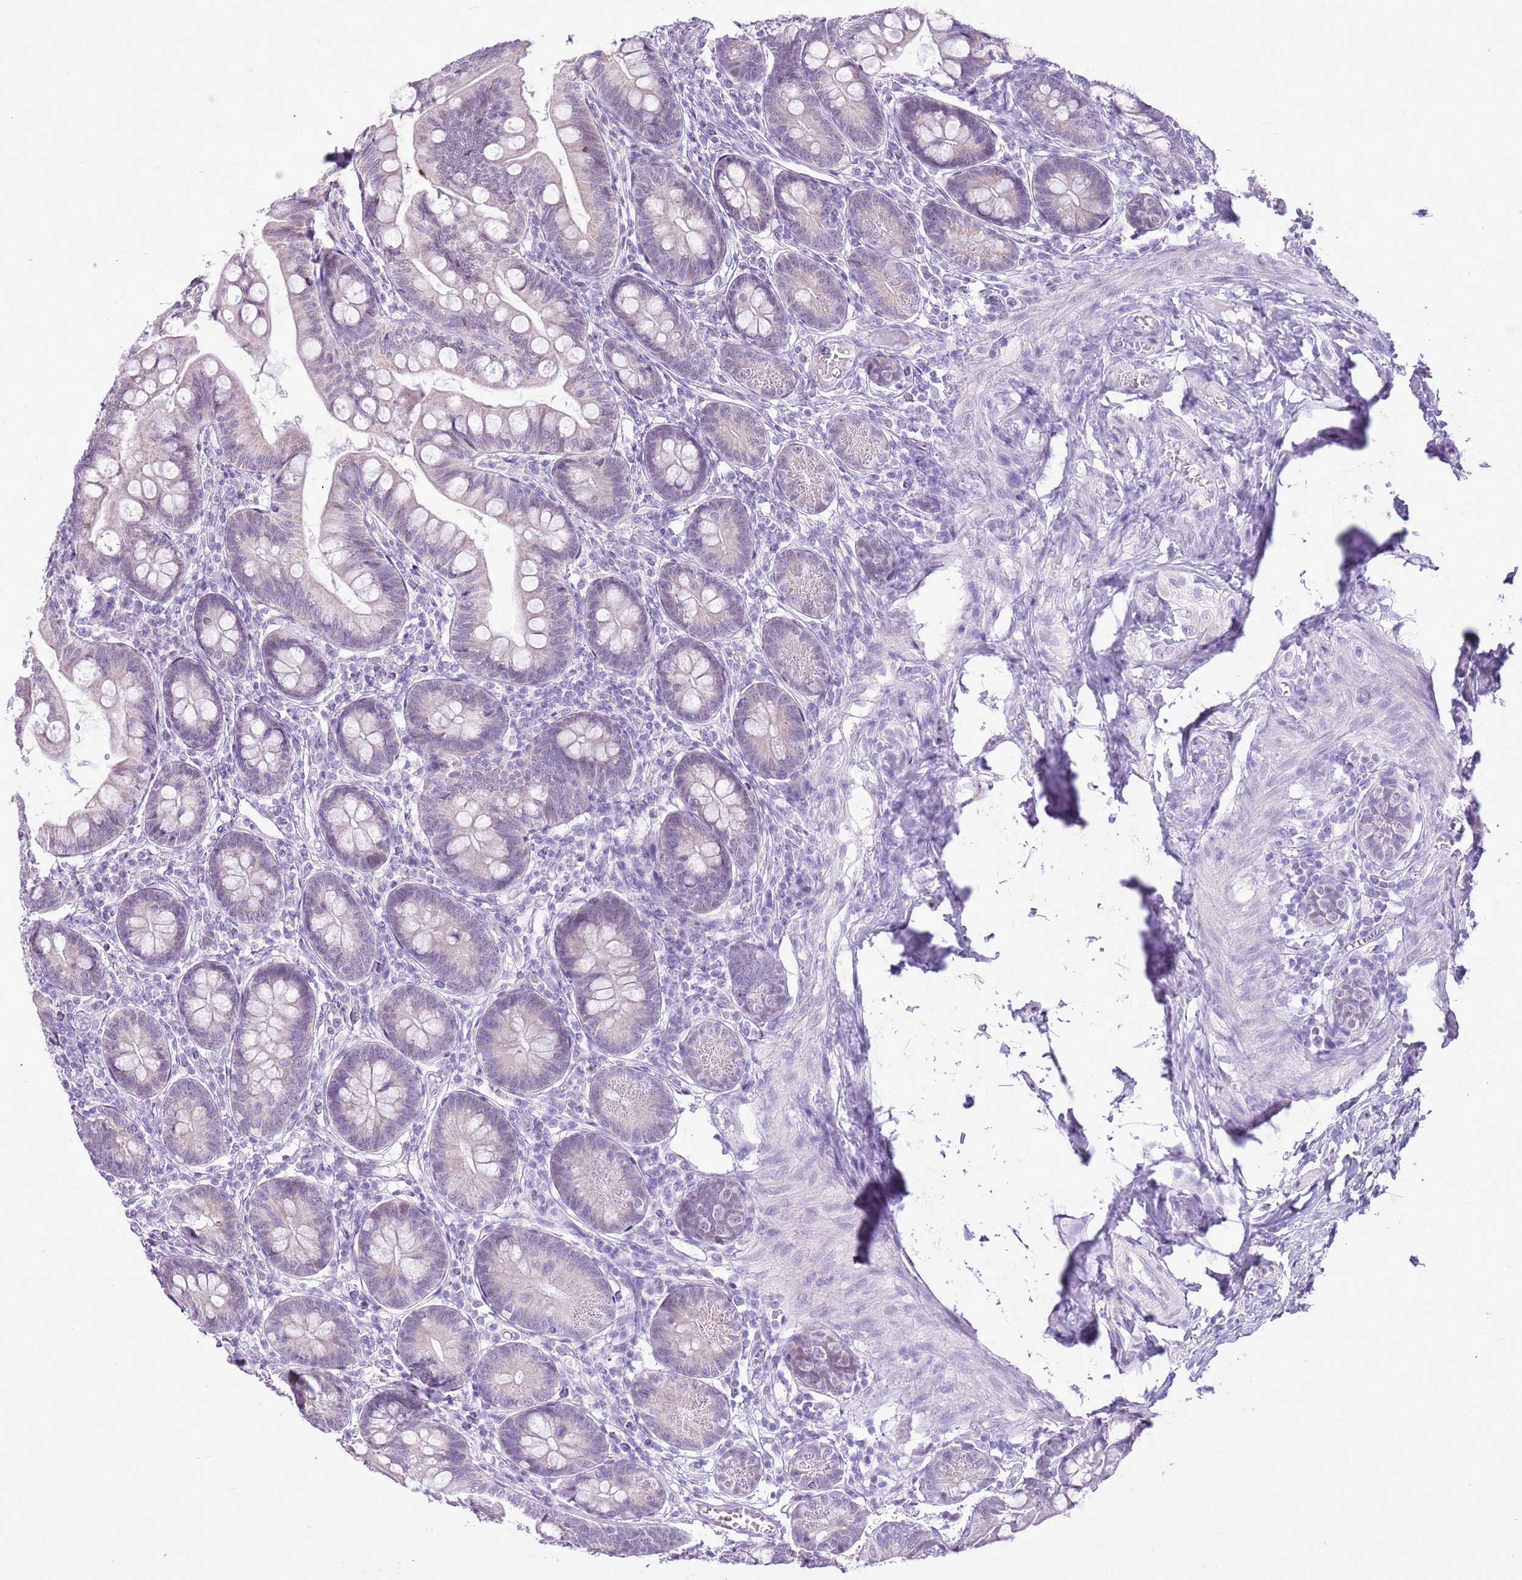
{"staining": {"intensity": "weak", "quantity": "<25%", "location": "cytoplasmic/membranous"}, "tissue": "small intestine", "cell_type": "Glandular cells", "image_type": "normal", "snomed": [{"axis": "morphology", "description": "Normal tissue, NOS"}, {"axis": "topography", "description": "Small intestine"}], "caption": "Micrograph shows no protein positivity in glandular cells of benign small intestine. Brightfield microscopy of IHC stained with DAB (brown) and hematoxylin (blue), captured at high magnification.", "gene": "RPL3L", "patient": {"sex": "male", "age": 7}}